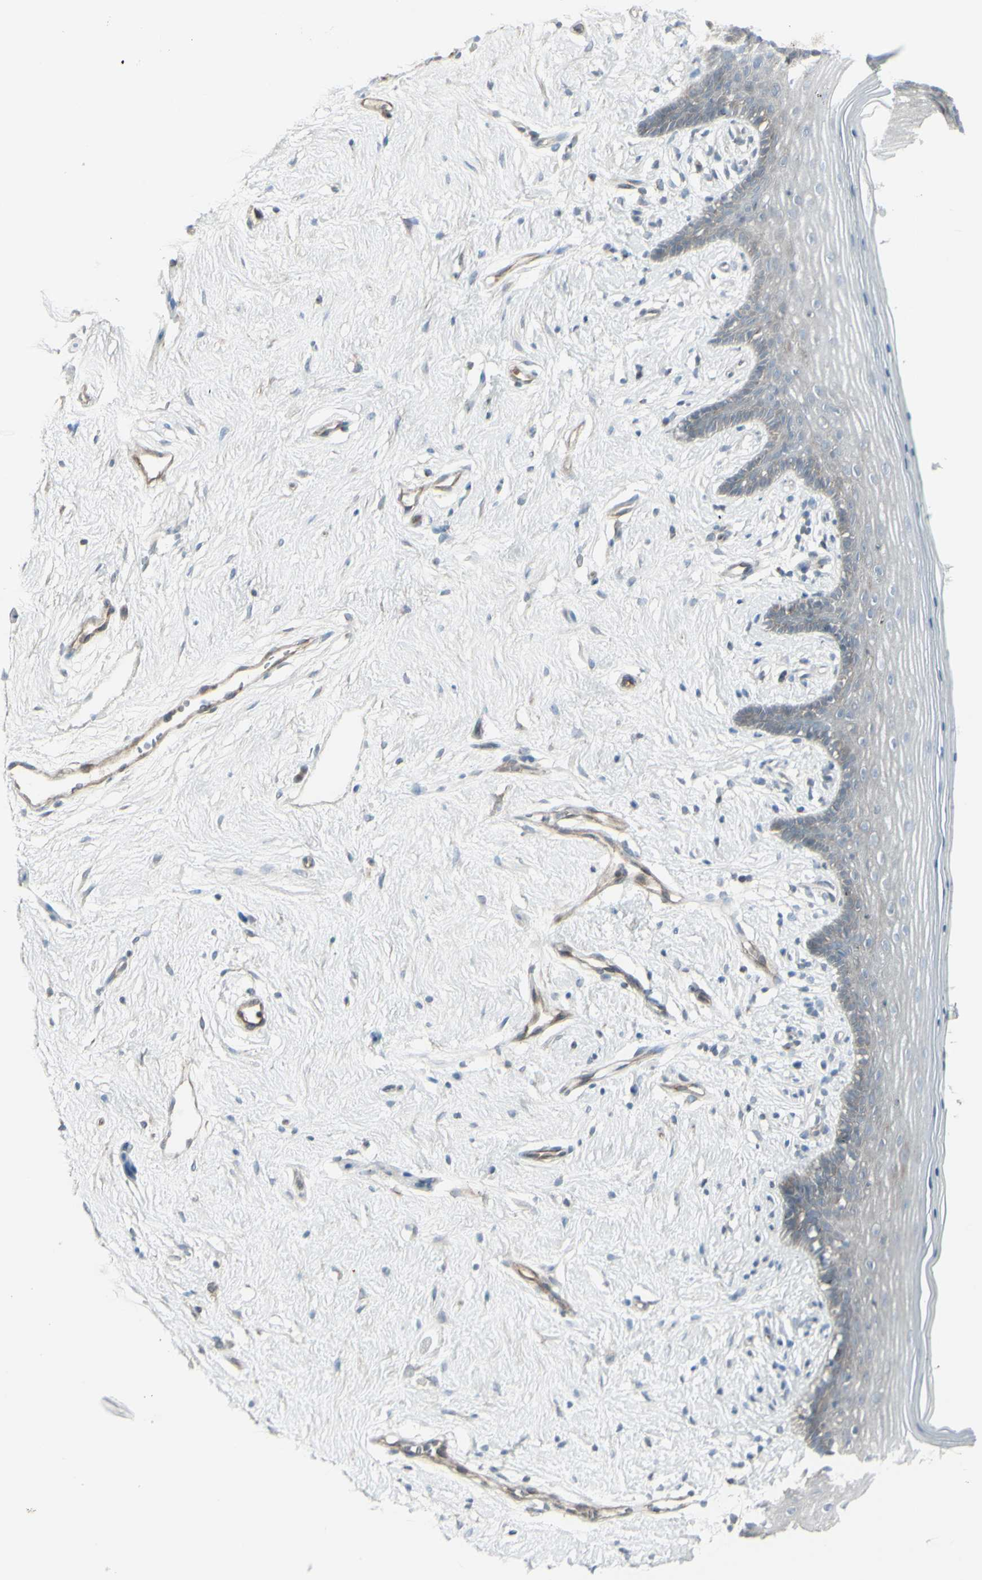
{"staining": {"intensity": "negative", "quantity": "none", "location": "none"}, "tissue": "vagina", "cell_type": "Squamous epithelial cells", "image_type": "normal", "snomed": [{"axis": "morphology", "description": "Normal tissue, NOS"}, {"axis": "topography", "description": "Vagina"}], "caption": "Immunohistochemistry (IHC) photomicrograph of normal human vagina stained for a protein (brown), which shows no expression in squamous epithelial cells. Nuclei are stained in blue.", "gene": "GALNT6", "patient": {"sex": "female", "age": 44}}